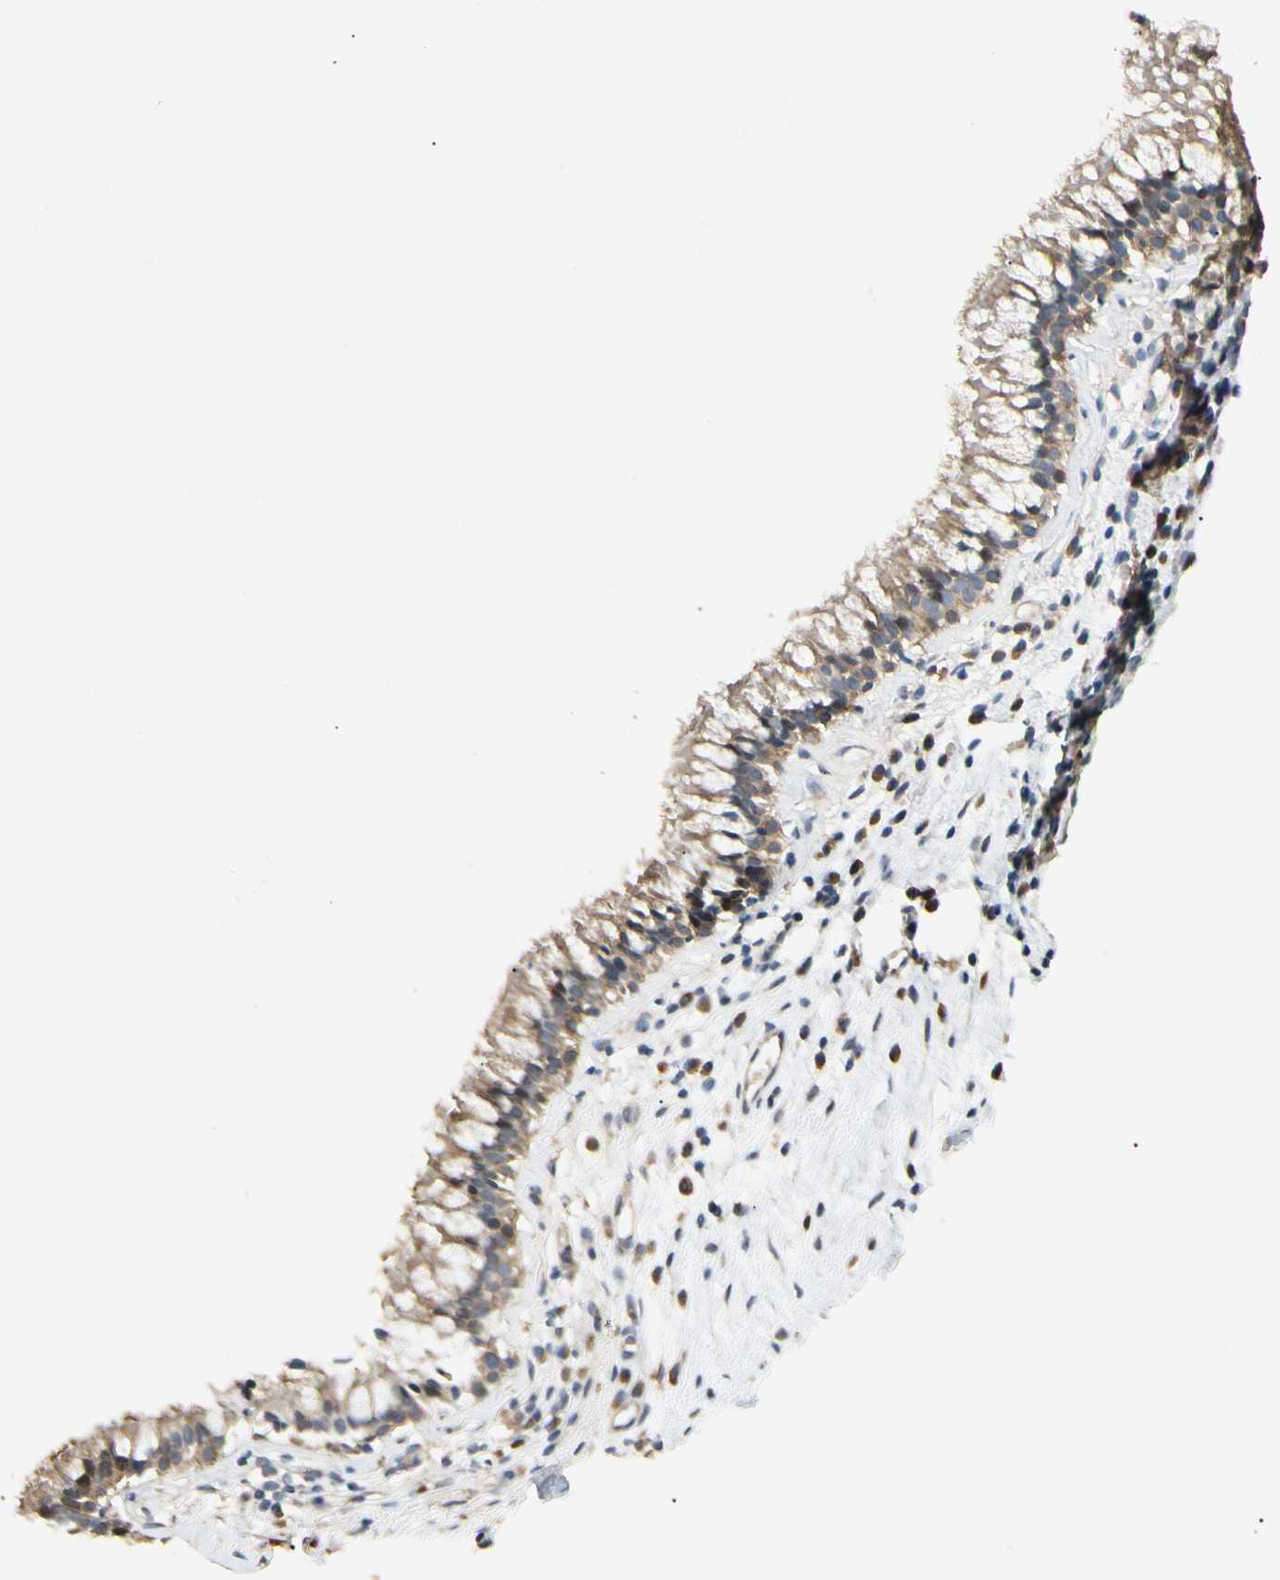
{"staining": {"intensity": "weak", "quantity": ">75%", "location": "cytoplasmic/membranous"}, "tissue": "nasopharynx", "cell_type": "Respiratory epithelial cells", "image_type": "normal", "snomed": [{"axis": "morphology", "description": "Normal tissue, NOS"}, {"axis": "topography", "description": "Nasopharynx"}], "caption": "This image reveals immunohistochemistry (IHC) staining of benign nasopharynx, with low weak cytoplasmic/membranous positivity in about >75% of respiratory epithelial cells.", "gene": "P3H2", "patient": {"sex": "male", "age": 21}}